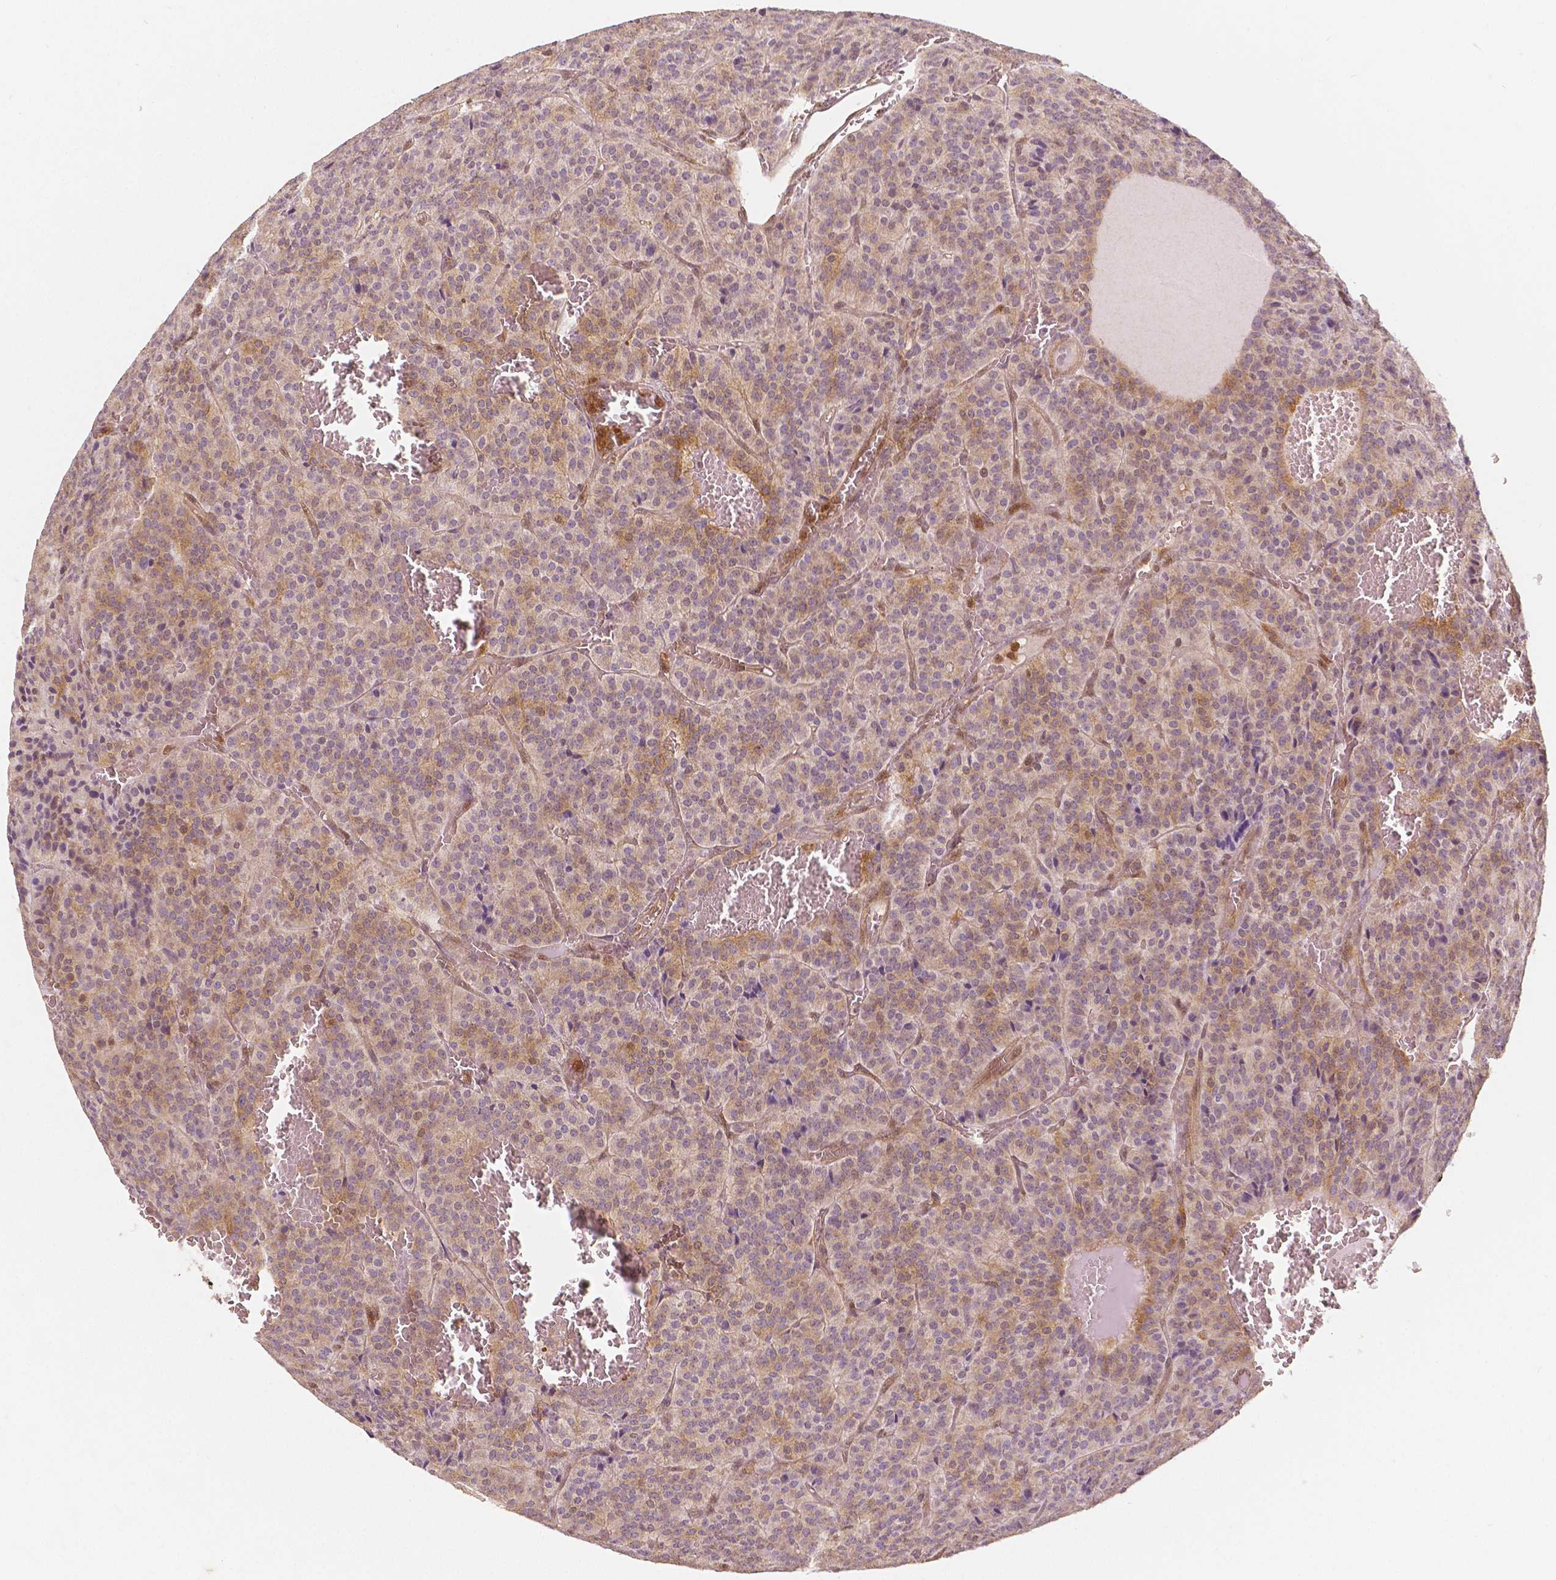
{"staining": {"intensity": "moderate", "quantity": "25%-75%", "location": "cytoplasmic/membranous"}, "tissue": "carcinoid", "cell_type": "Tumor cells", "image_type": "cancer", "snomed": [{"axis": "morphology", "description": "Carcinoid, malignant, NOS"}, {"axis": "topography", "description": "Lung"}], "caption": "This is a photomicrograph of IHC staining of carcinoid, which shows moderate staining in the cytoplasmic/membranous of tumor cells.", "gene": "NAPRT", "patient": {"sex": "male", "age": 70}}